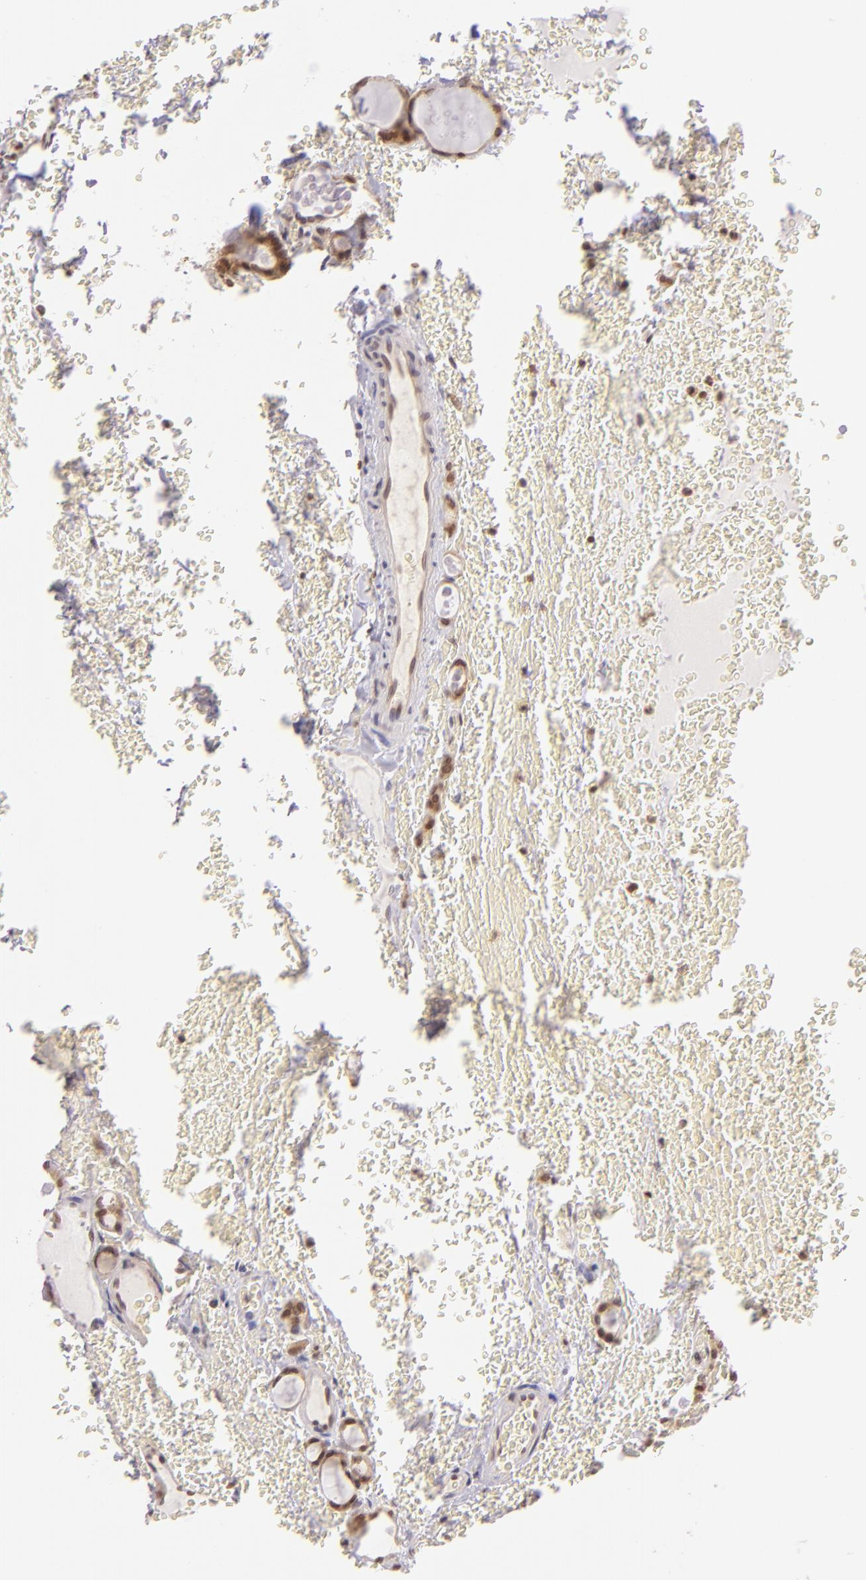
{"staining": {"intensity": "moderate", "quantity": "<25%", "location": "cytoplasmic/membranous"}, "tissue": "thyroid cancer", "cell_type": "Tumor cells", "image_type": "cancer", "snomed": [{"axis": "morphology", "description": "Follicular adenoma carcinoma, NOS"}, {"axis": "topography", "description": "Thyroid gland"}], "caption": "IHC (DAB (3,3'-diaminobenzidine)) staining of human thyroid follicular adenoma carcinoma reveals moderate cytoplasmic/membranous protein expression in about <25% of tumor cells. (brown staining indicates protein expression, while blue staining denotes nuclei).", "gene": "IMPDH1", "patient": {"sex": "female", "age": 71}}